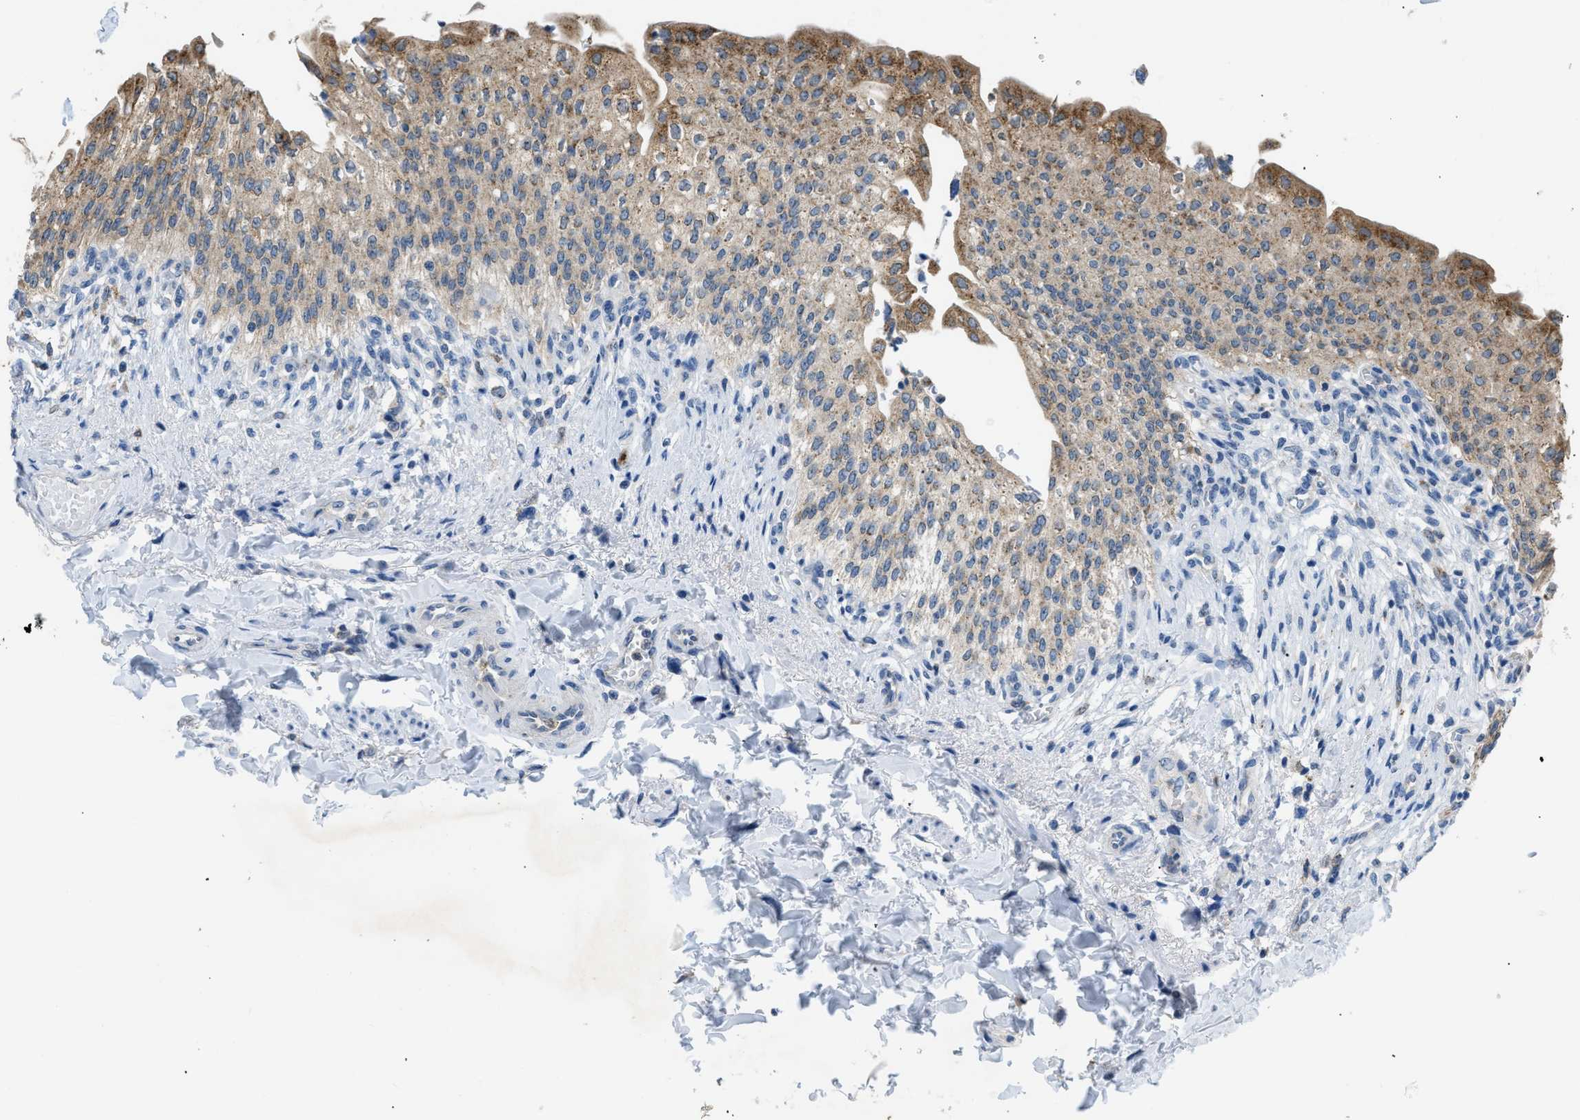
{"staining": {"intensity": "moderate", "quantity": ">75%", "location": "cytoplasmic/membranous"}, "tissue": "urinary bladder", "cell_type": "Urothelial cells", "image_type": "normal", "snomed": [{"axis": "morphology", "description": "Normal tissue, NOS"}, {"axis": "topography", "description": "Urinary bladder"}], "caption": "Unremarkable urinary bladder shows moderate cytoplasmic/membranous expression in approximately >75% of urothelial cells, visualized by immunohistochemistry. (IHC, brightfield microscopy, high magnification).", "gene": "TOMM34", "patient": {"sex": "female", "age": 60}}